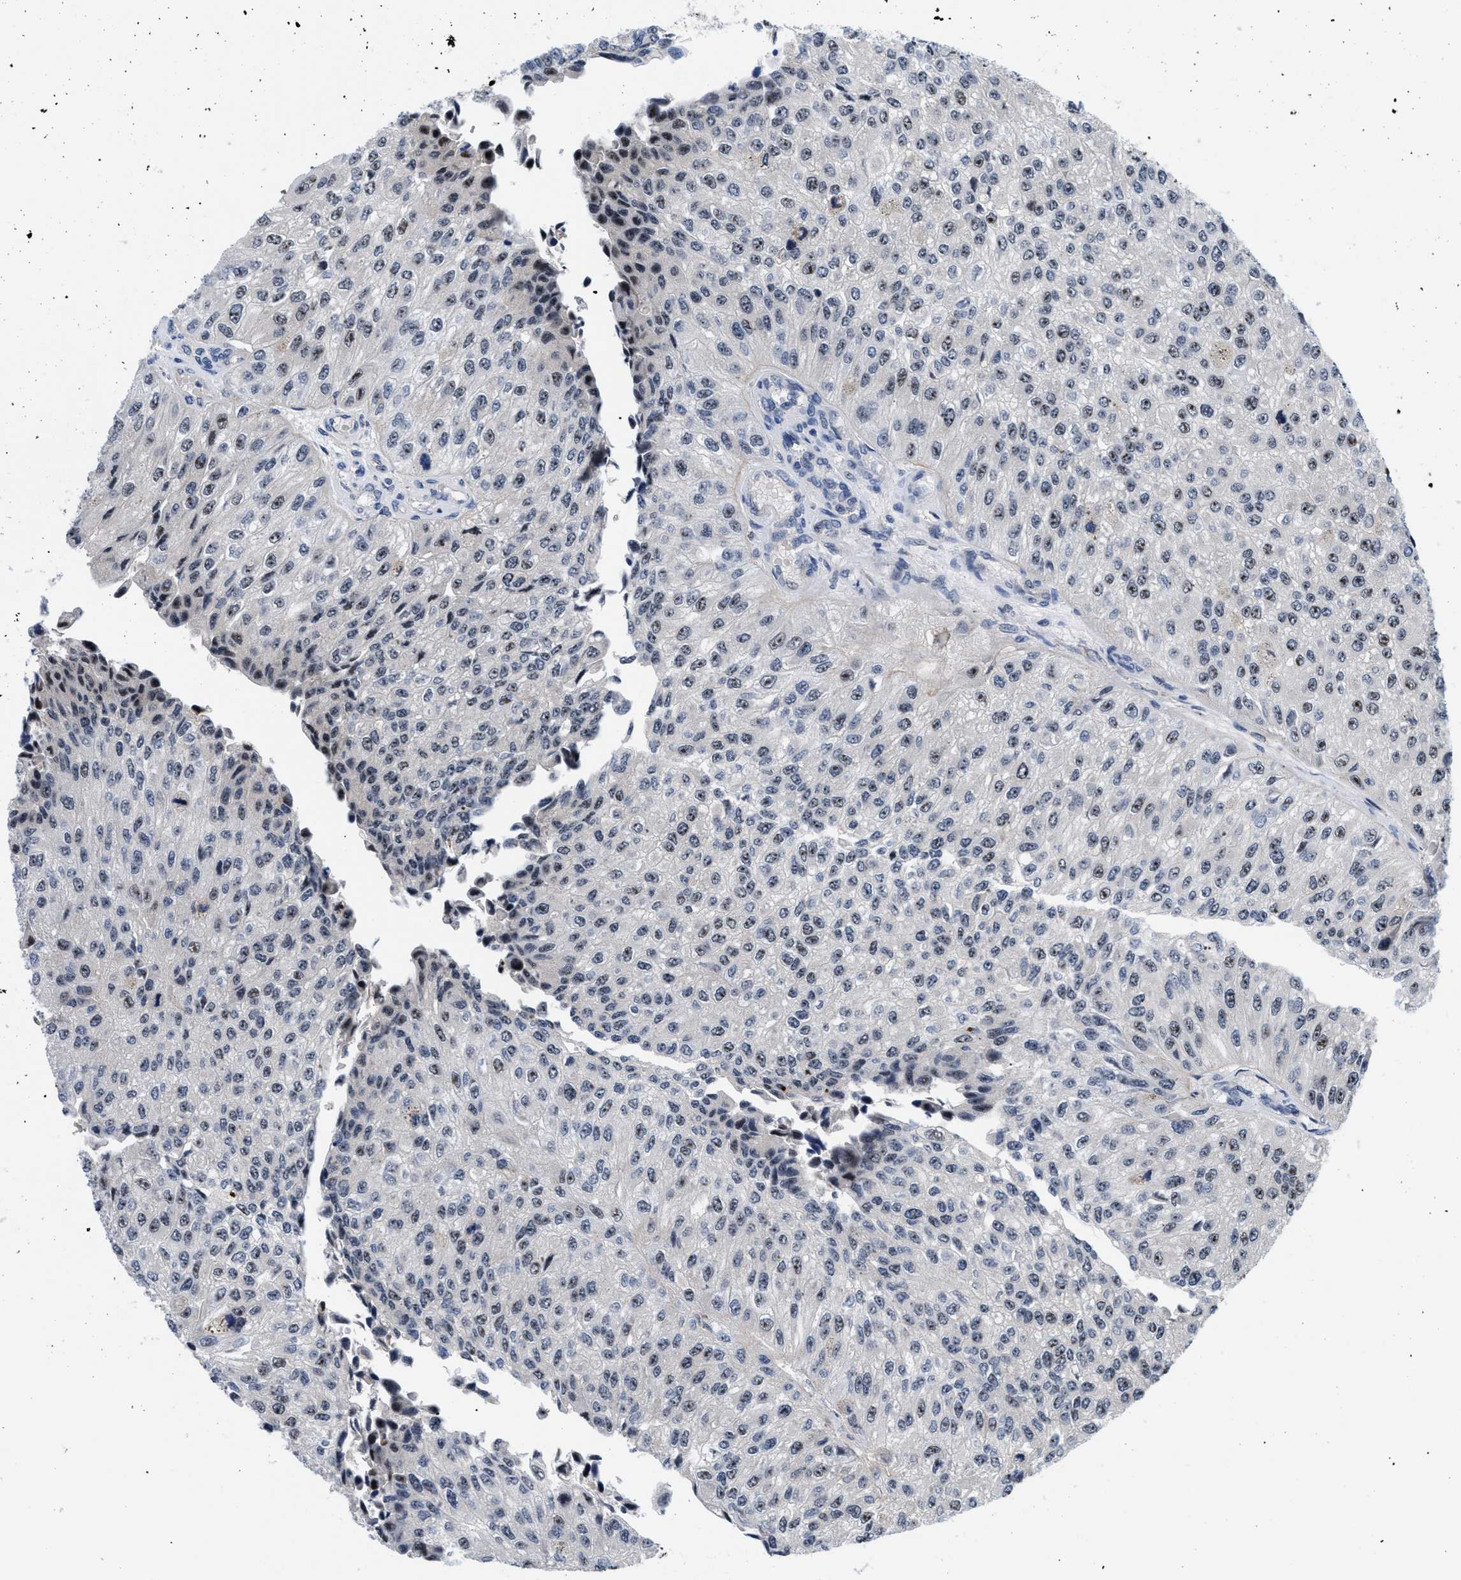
{"staining": {"intensity": "weak", "quantity": "25%-75%", "location": "nuclear"}, "tissue": "urothelial cancer", "cell_type": "Tumor cells", "image_type": "cancer", "snomed": [{"axis": "morphology", "description": "Urothelial carcinoma, High grade"}, {"axis": "topography", "description": "Kidney"}, {"axis": "topography", "description": "Urinary bladder"}], "caption": "This is an image of immunohistochemistry staining of urothelial cancer, which shows weak positivity in the nuclear of tumor cells.", "gene": "PITHD1", "patient": {"sex": "male", "age": 77}}